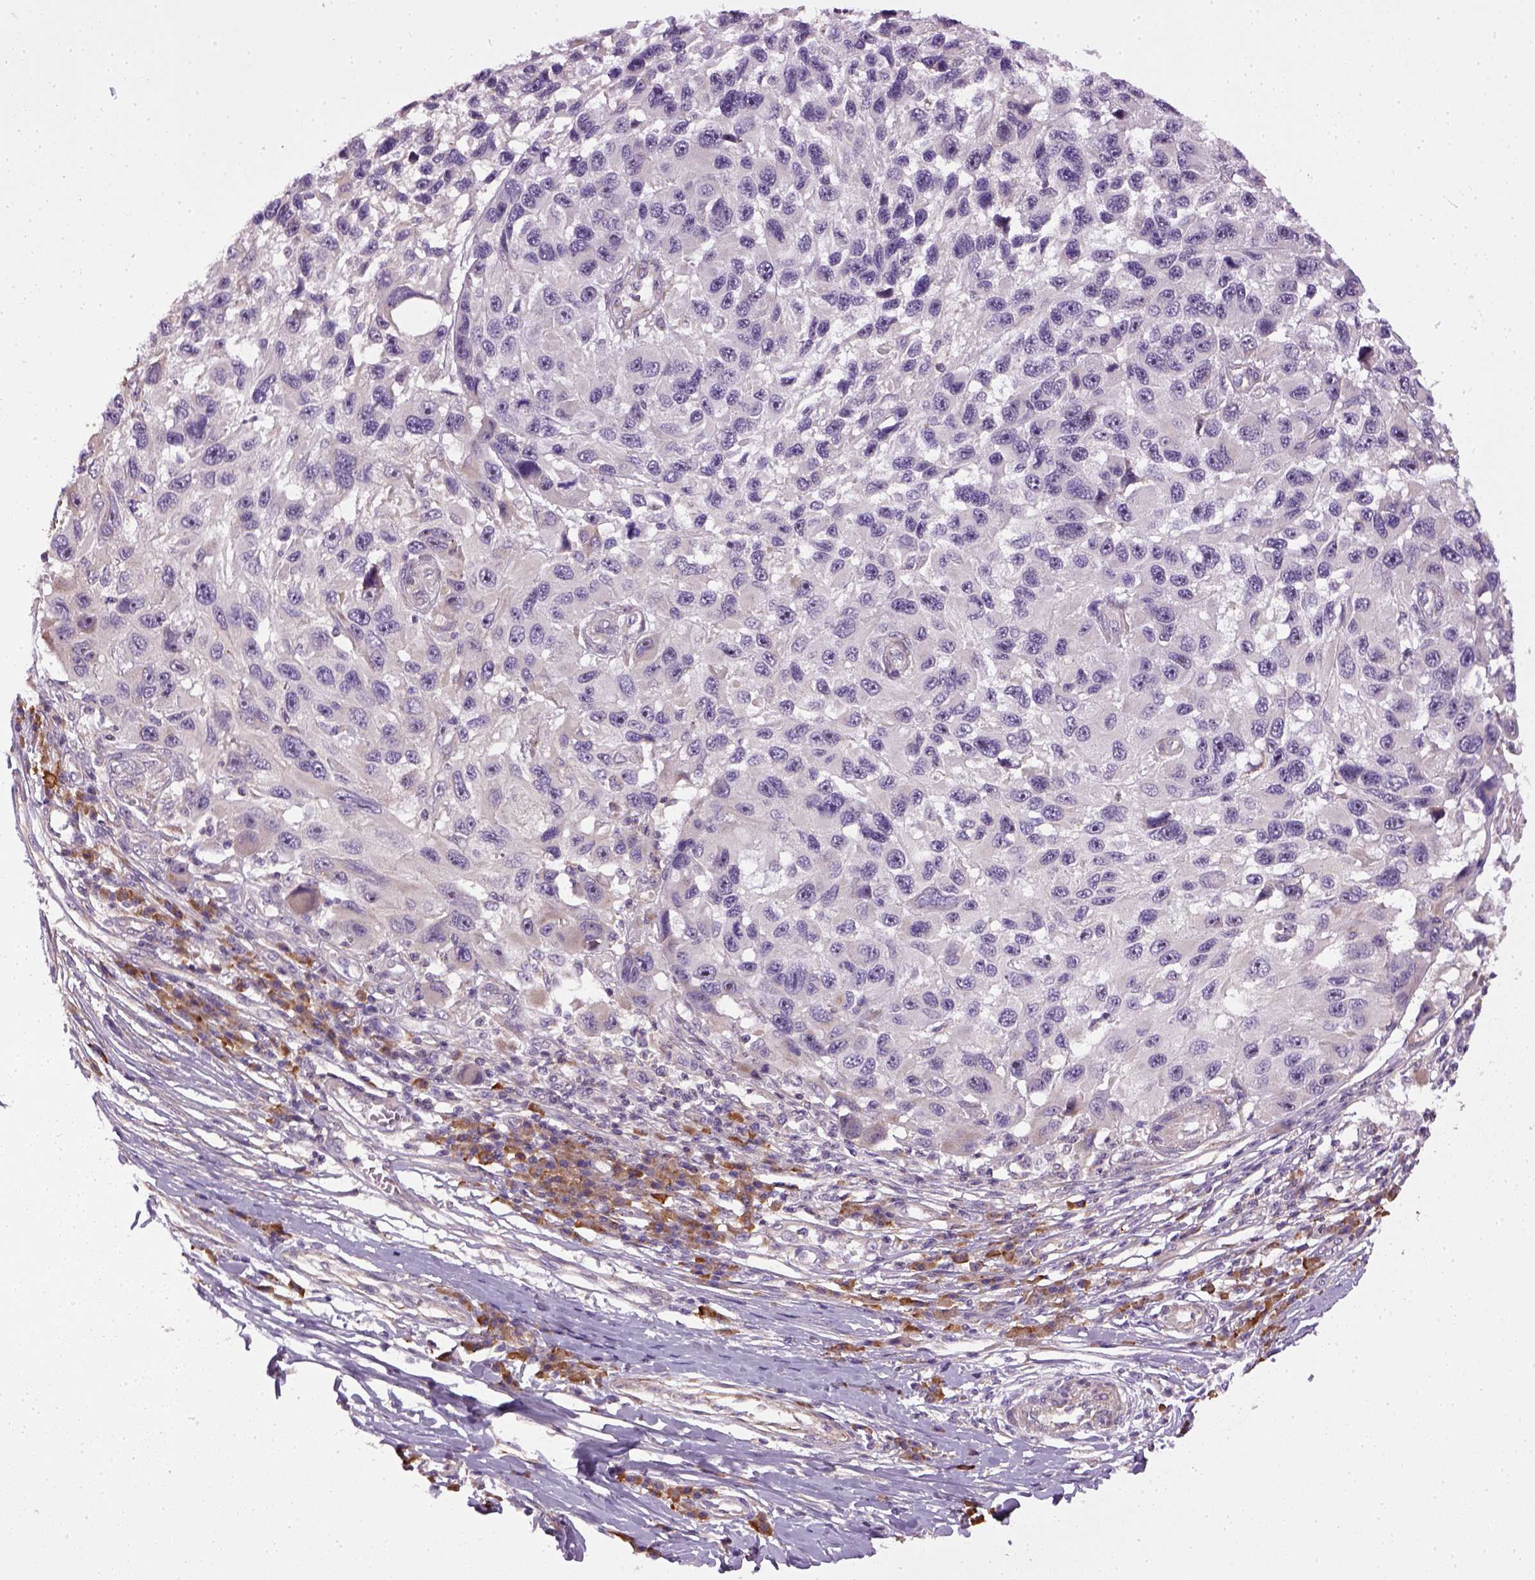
{"staining": {"intensity": "negative", "quantity": "none", "location": "none"}, "tissue": "melanoma", "cell_type": "Tumor cells", "image_type": "cancer", "snomed": [{"axis": "morphology", "description": "Malignant melanoma, NOS"}, {"axis": "topography", "description": "Skin"}], "caption": "Human malignant melanoma stained for a protein using IHC exhibits no positivity in tumor cells.", "gene": "TPRG1", "patient": {"sex": "male", "age": 53}}